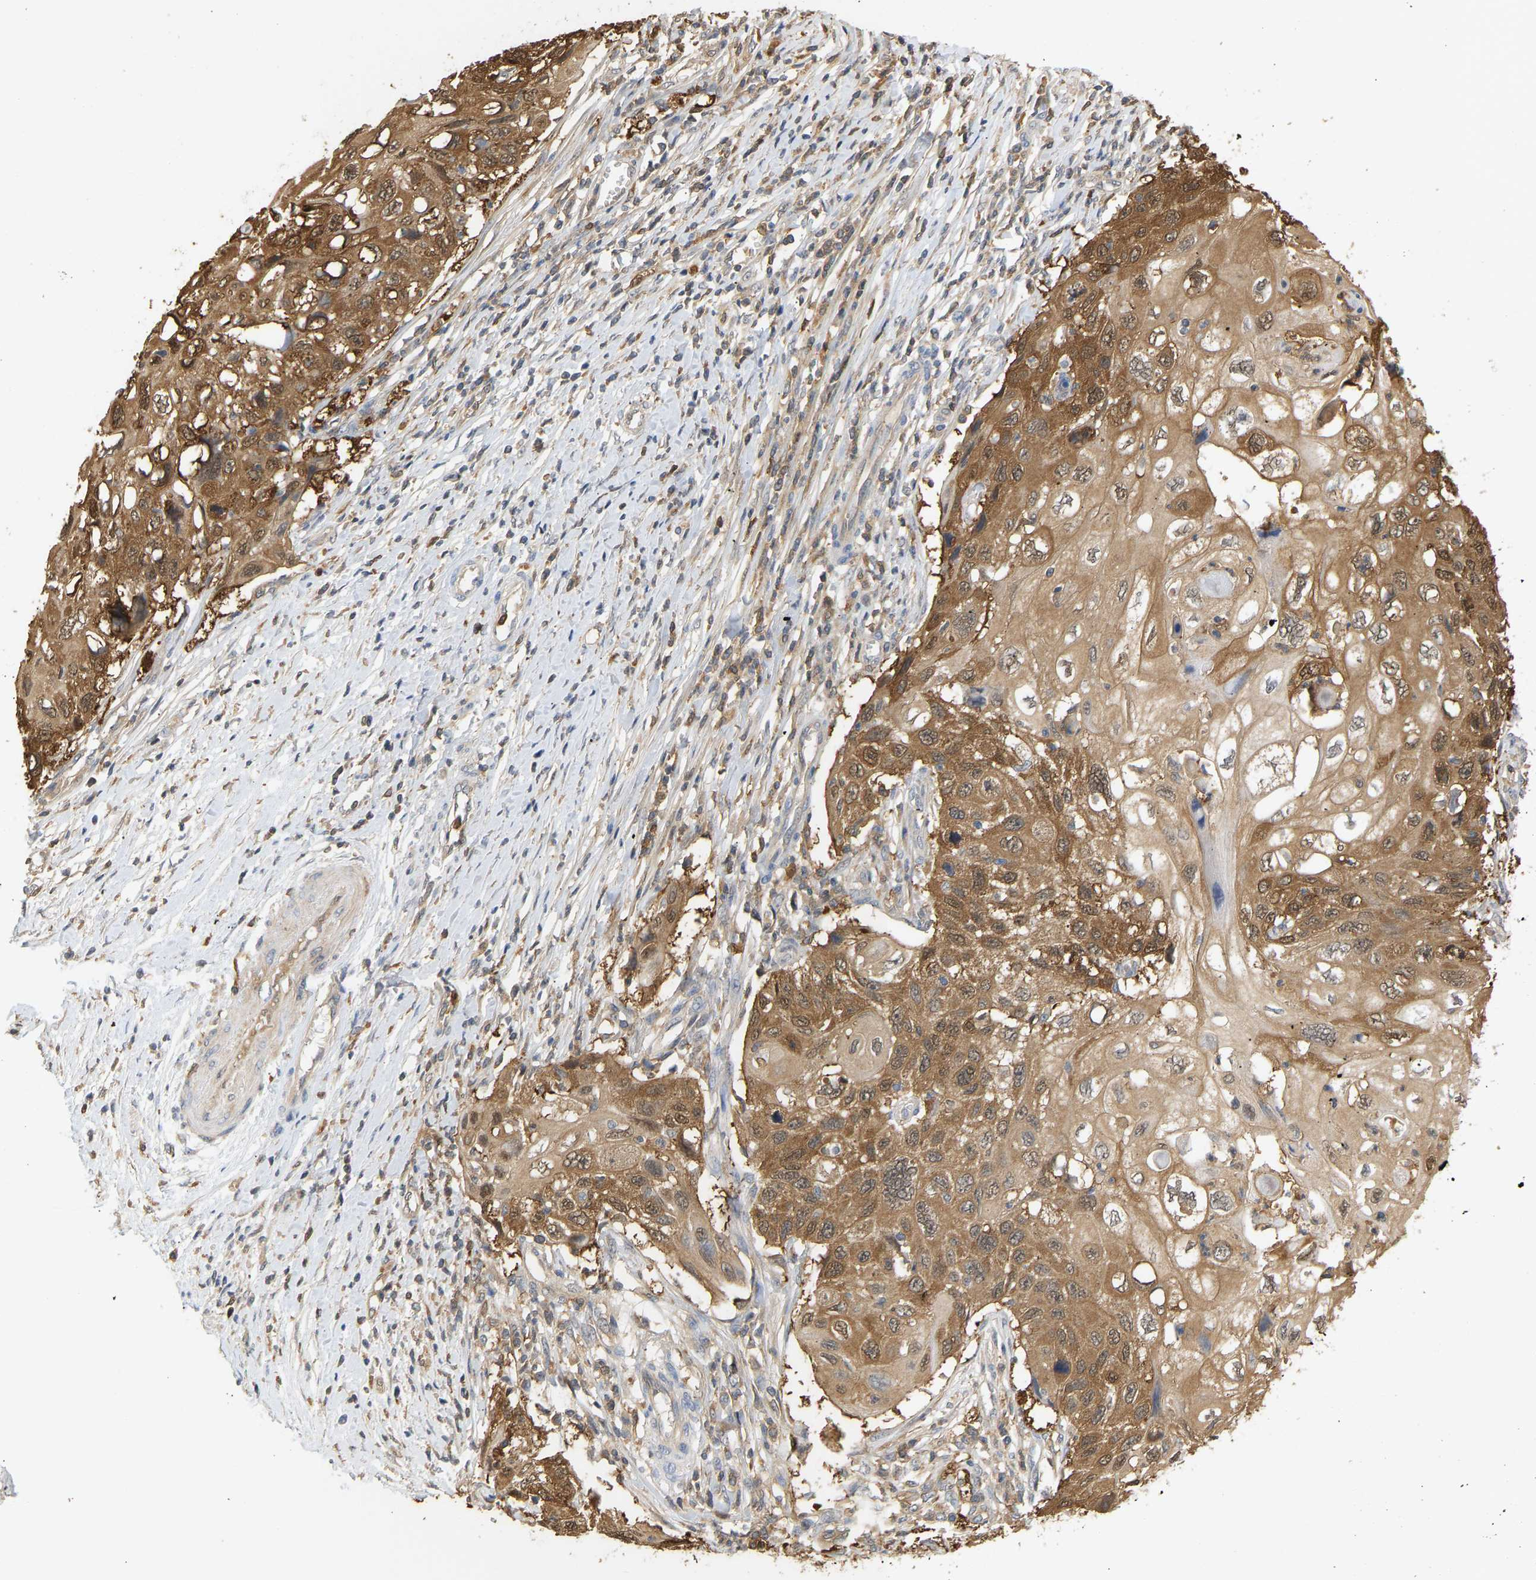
{"staining": {"intensity": "moderate", "quantity": ">75%", "location": "cytoplasmic/membranous"}, "tissue": "cervical cancer", "cell_type": "Tumor cells", "image_type": "cancer", "snomed": [{"axis": "morphology", "description": "Squamous cell carcinoma, NOS"}, {"axis": "topography", "description": "Cervix"}], "caption": "The immunohistochemical stain highlights moderate cytoplasmic/membranous expression in tumor cells of squamous cell carcinoma (cervical) tissue.", "gene": "ENO1", "patient": {"sex": "female", "age": 70}}